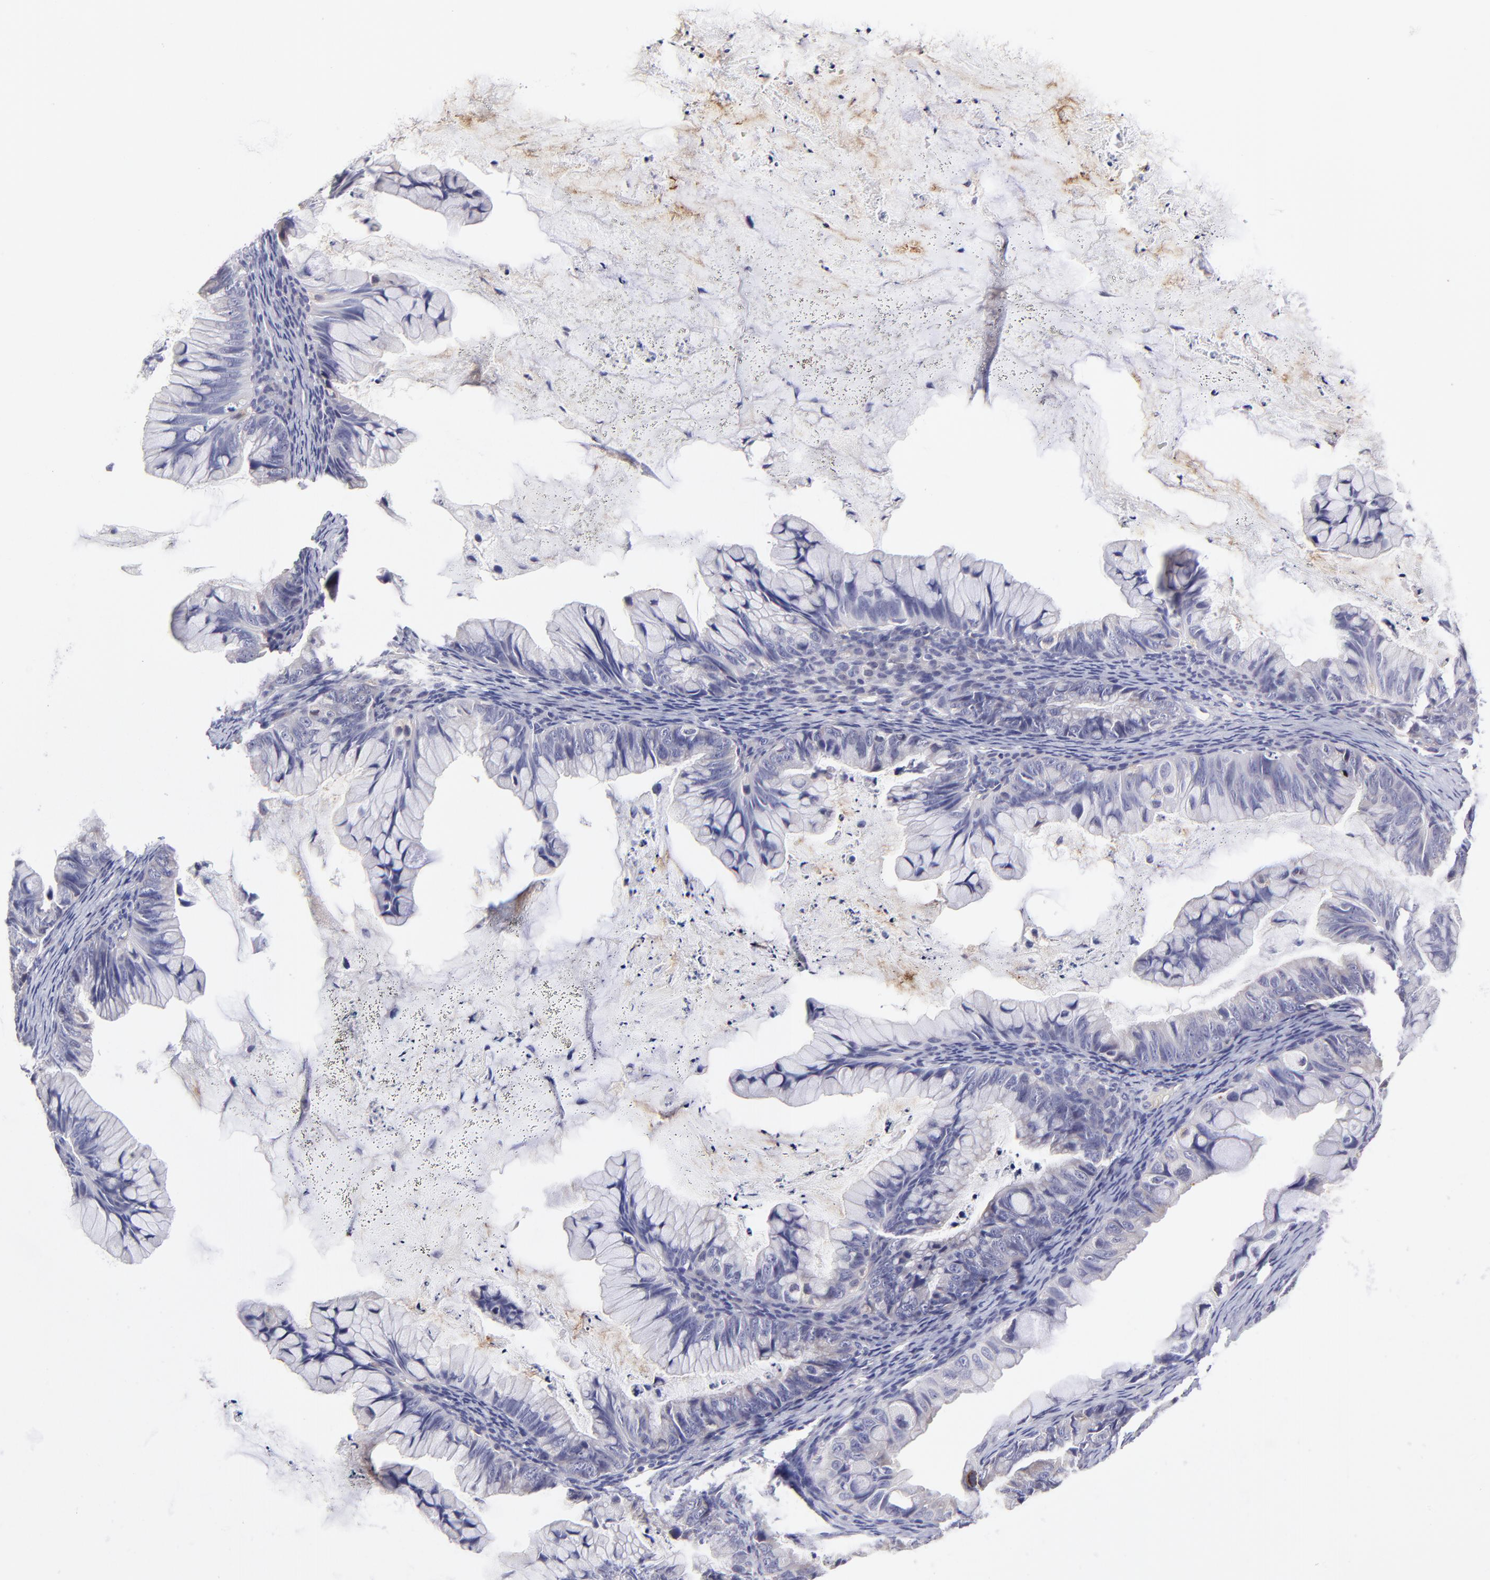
{"staining": {"intensity": "negative", "quantity": "none", "location": "none"}, "tissue": "ovarian cancer", "cell_type": "Tumor cells", "image_type": "cancer", "snomed": [{"axis": "morphology", "description": "Cystadenocarcinoma, mucinous, NOS"}, {"axis": "topography", "description": "Ovary"}], "caption": "High magnification brightfield microscopy of mucinous cystadenocarcinoma (ovarian) stained with DAB (brown) and counterstained with hematoxylin (blue): tumor cells show no significant staining. Brightfield microscopy of immunohistochemistry stained with DAB (3,3'-diaminobenzidine) (brown) and hematoxylin (blue), captured at high magnification.", "gene": "BTG2", "patient": {"sex": "female", "age": 36}}